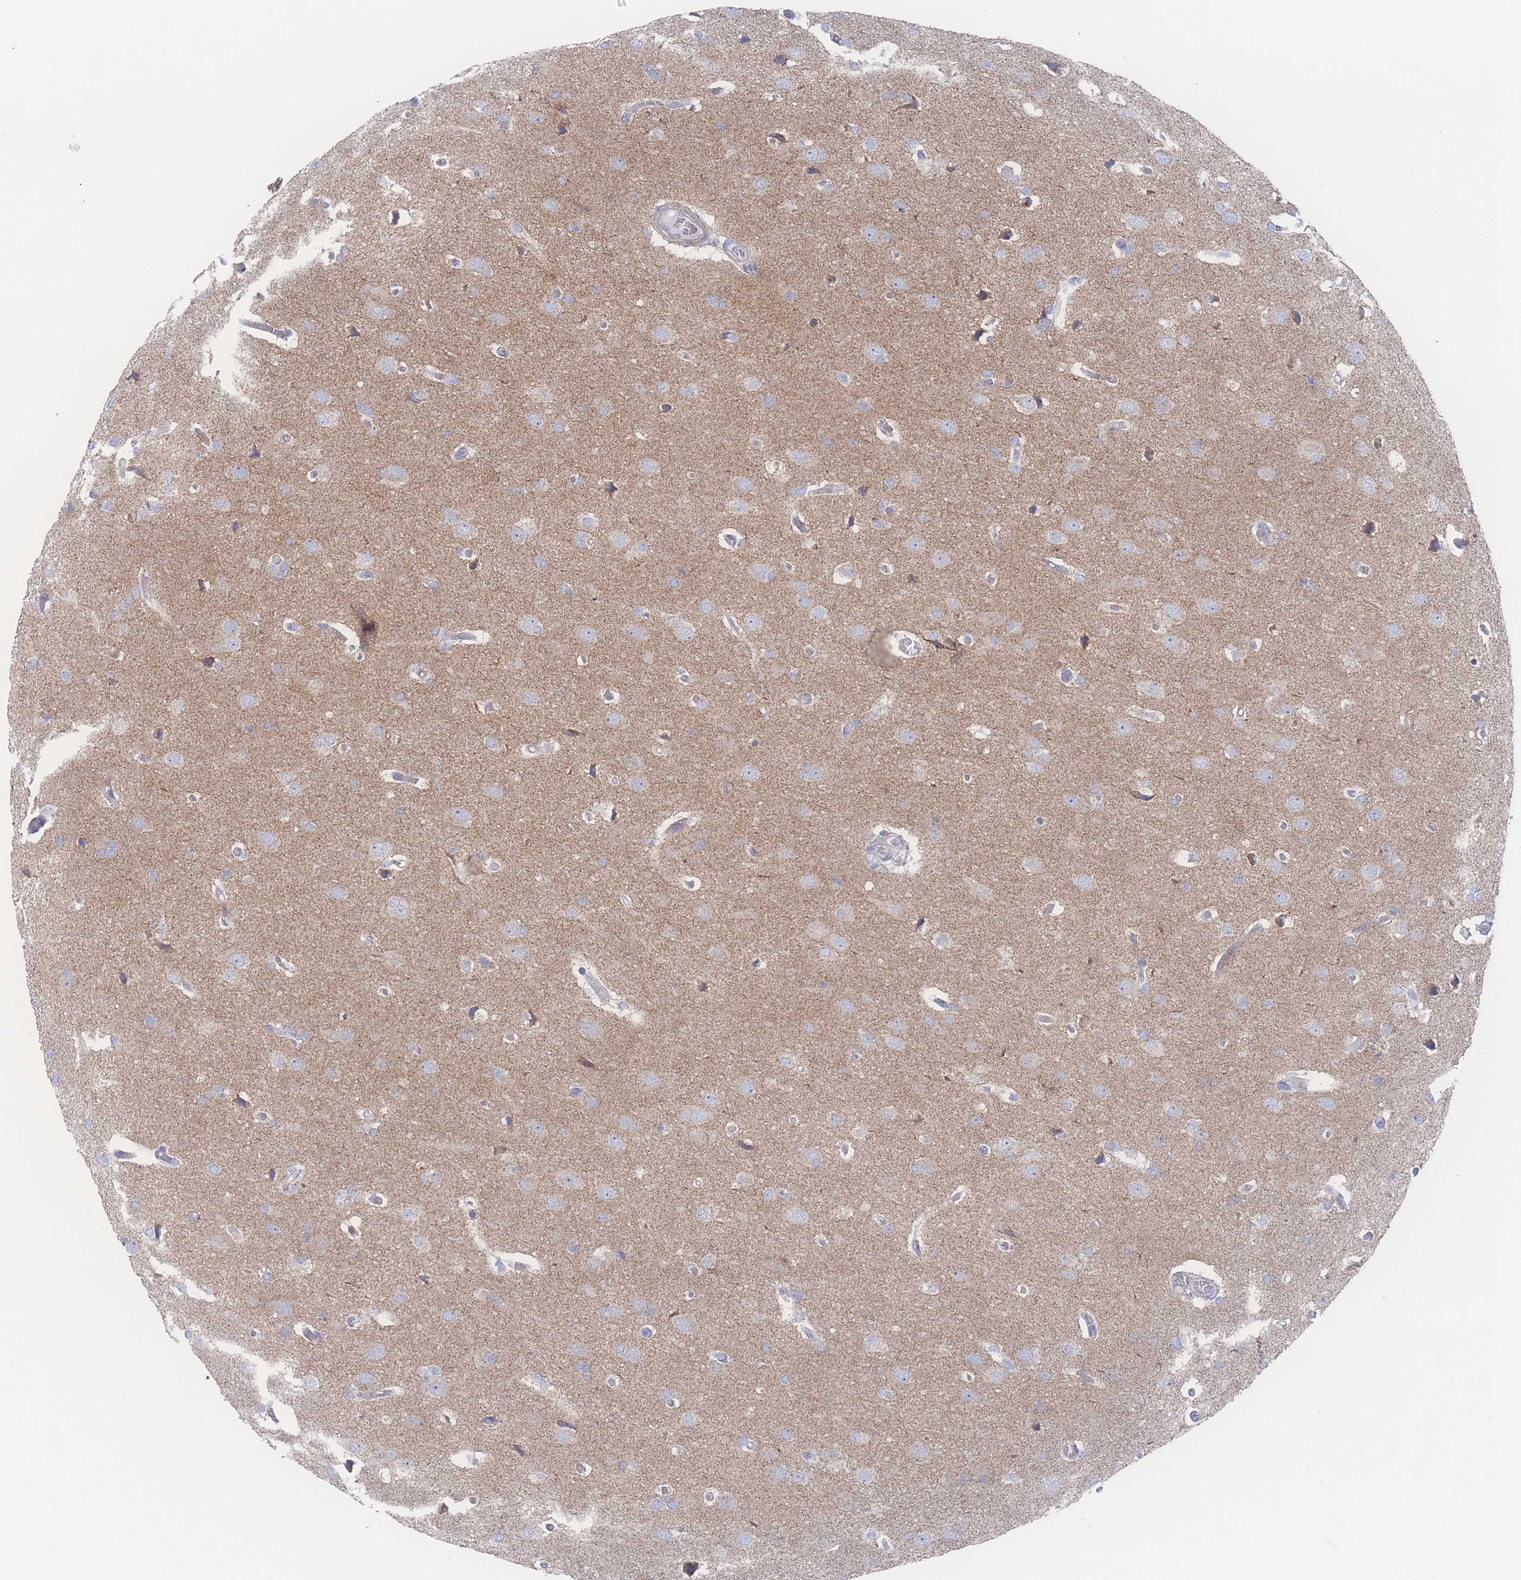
{"staining": {"intensity": "negative", "quantity": "none", "location": "none"}, "tissue": "glioma", "cell_type": "Tumor cells", "image_type": "cancer", "snomed": [{"axis": "morphology", "description": "Glioma, malignant, High grade"}, {"axis": "topography", "description": "Brain"}], "caption": "Immunohistochemical staining of glioma shows no significant staining in tumor cells.", "gene": "SNPH", "patient": {"sex": "female", "age": 74}}